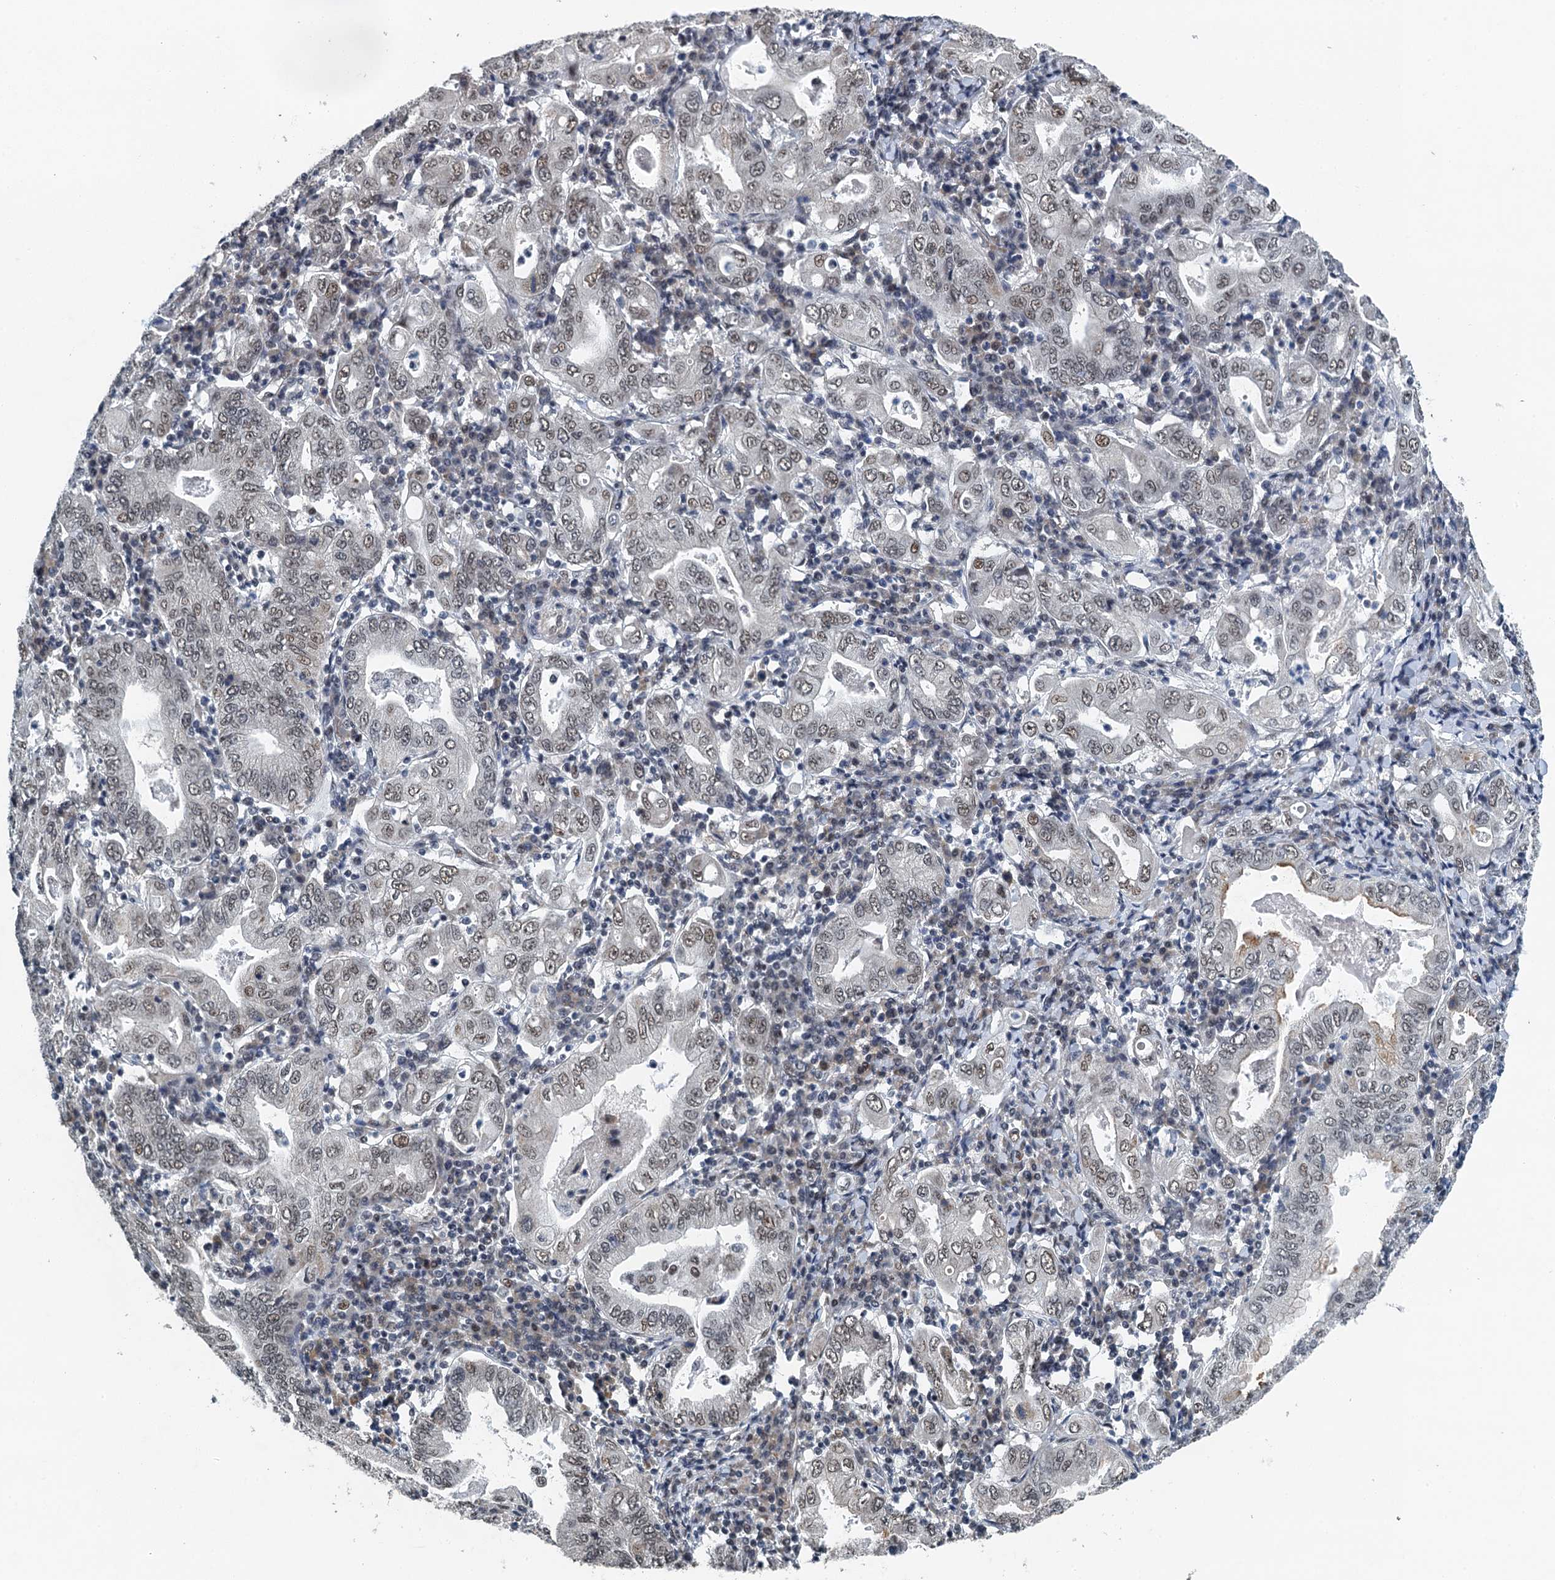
{"staining": {"intensity": "weak", "quantity": ">75%", "location": "nuclear"}, "tissue": "stomach cancer", "cell_type": "Tumor cells", "image_type": "cancer", "snomed": [{"axis": "morphology", "description": "Normal tissue, NOS"}, {"axis": "morphology", "description": "Adenocarcinoma, NOS"}, {"axis": "topography", "description": "Esophagus"}, {"axis": "topography", "description": "Stomach, upper"}, {"axis": "topography", "description": "Peripheral nerve tissue"}], "caption": "A micrograph of human stomach cancer stained for a protein reveals weak nuclear brown staining in tumor cells. (brown staining indicates protein expression, while blue staining denotes nuclei).", "gene": "MTA3", "patient": {"sex": "male", "age": 62}}